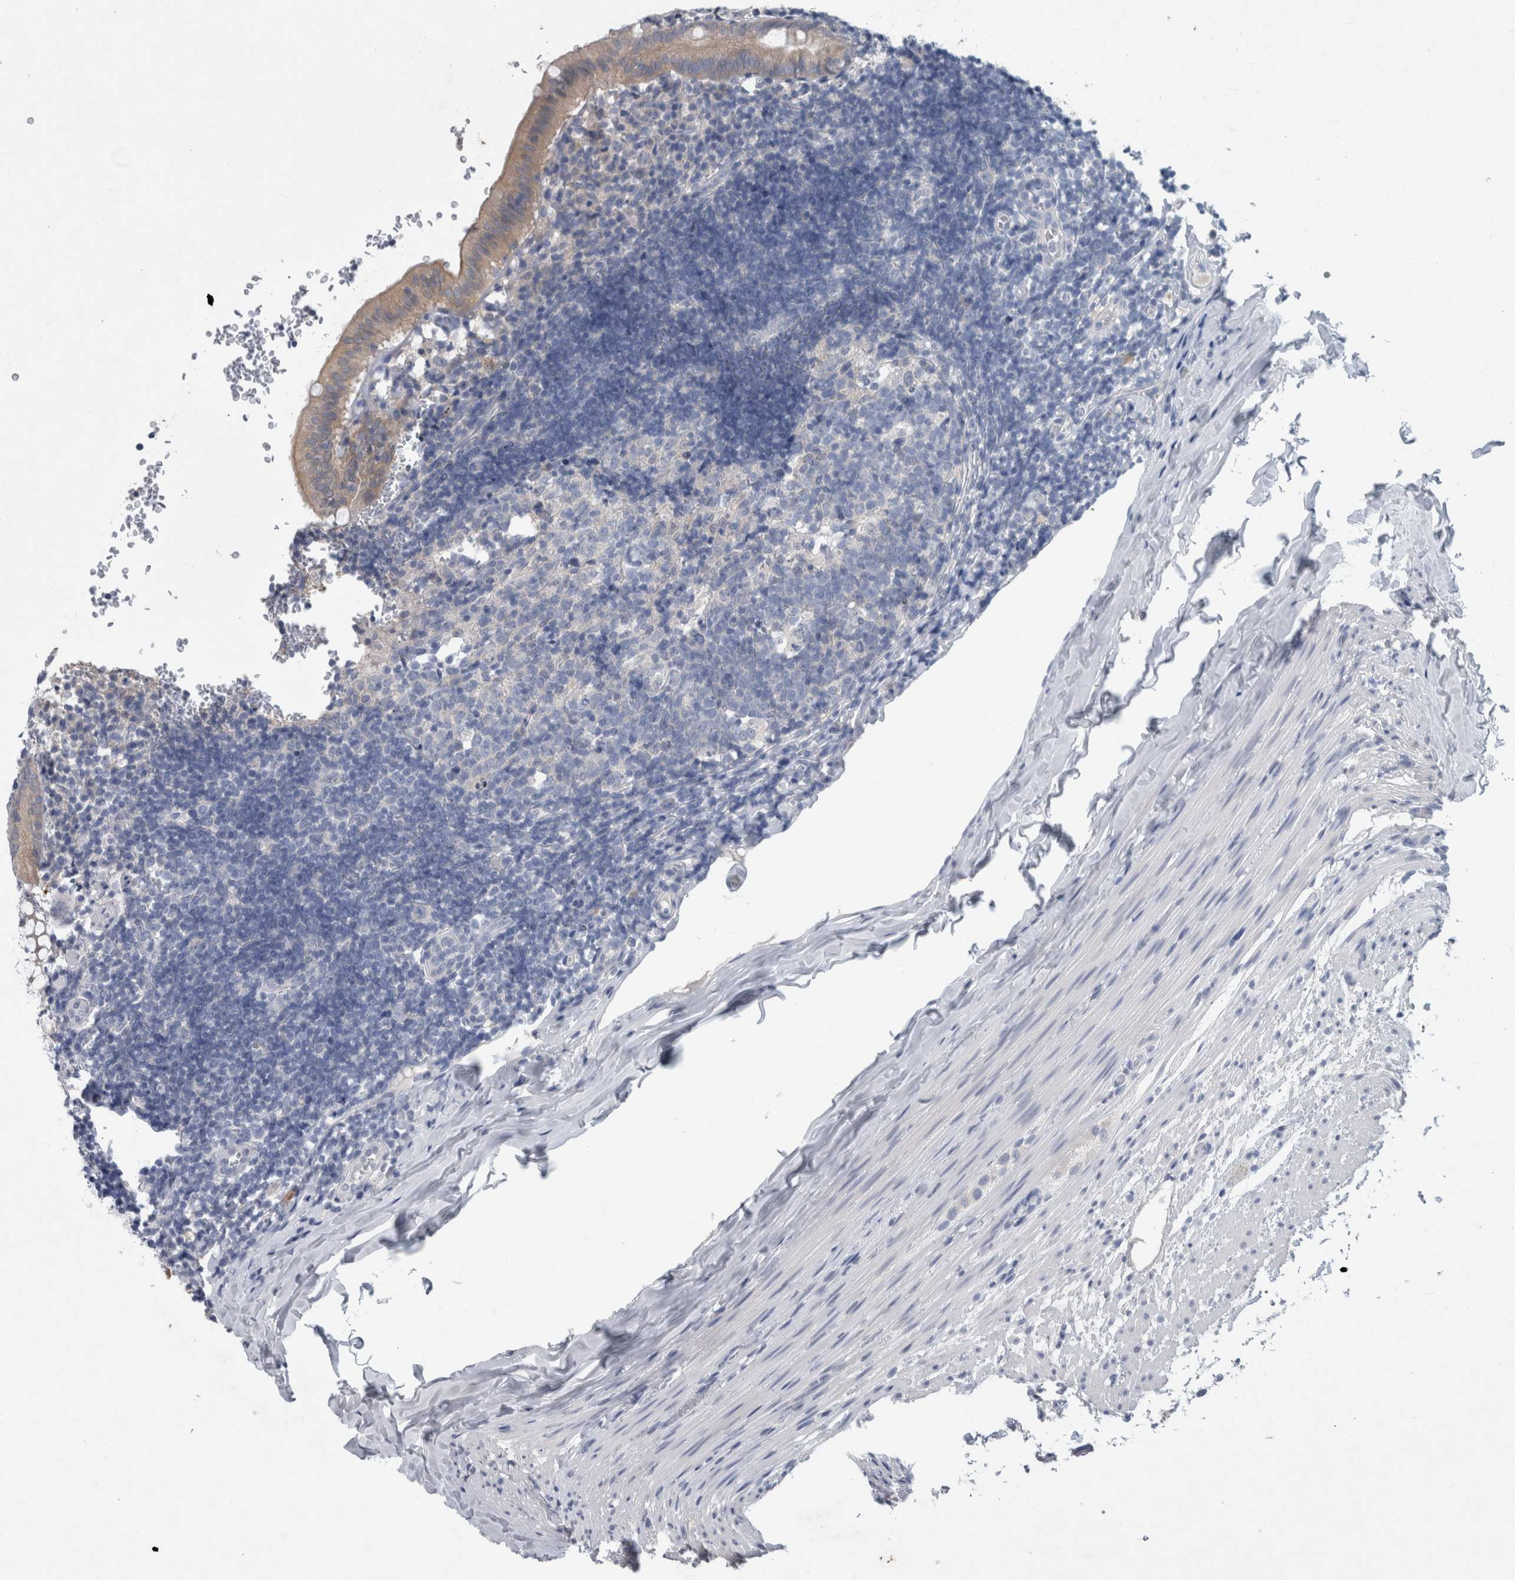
{"staining": {"intensity": "moderate", "quantity": "25%-75%", "location": "cytoplasmic/membranous"}, "tissue": "appendix", "cell_type": "Glandular cells", "image_type": "normal", "snomed": [{"axis": "morphology", "description": "Normal tissue, NOS"}, {"axis": "topography", "description": "Appendix"}], "caption": "Immunohistochemical staining of unremarkable human appendix displays medium levels of moderate cytoplasmic/membranous staining in about 25%-75% of glandular cells.", "gene": "FAM83H", "patient": {"sex": "male", "age": 8}}